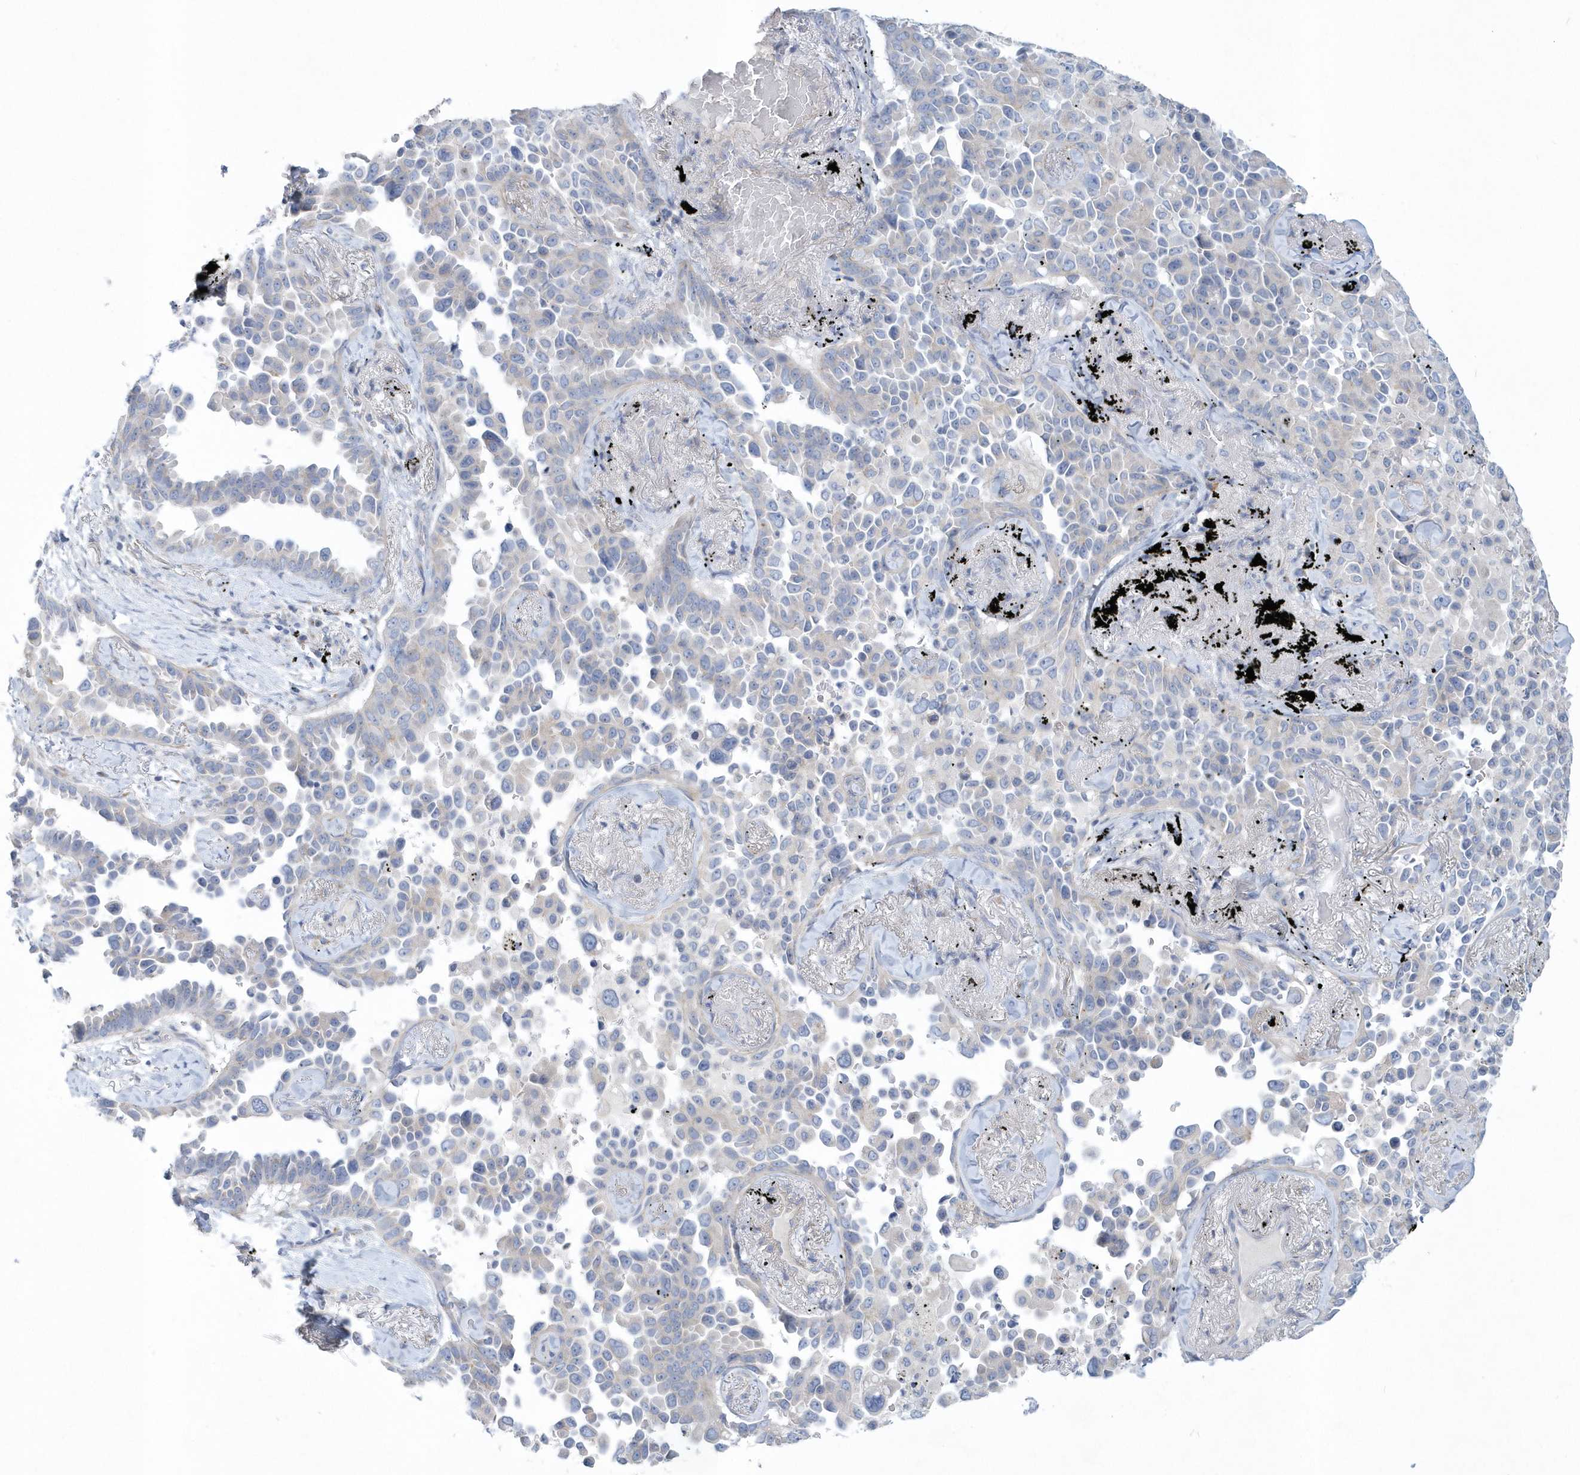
{"staining": {"intensity": "negative", "quantity": "none", "location": "none"}, "tissue": "lung cancer", "cell_type": "Tumor cells", "image_type": "cancer", "snomed": [{"axis": "morphology", "description": "Adenocarcinoma, NOS"}, {"axis": "topography", "description": "Lung"}], "caption": "IHC histopathology image of lung cancer stained for a protein (brown), which shows no expression in tumor cells.", "gene": "SPATA18", "patient": {"sex": "female", "age": 67}}